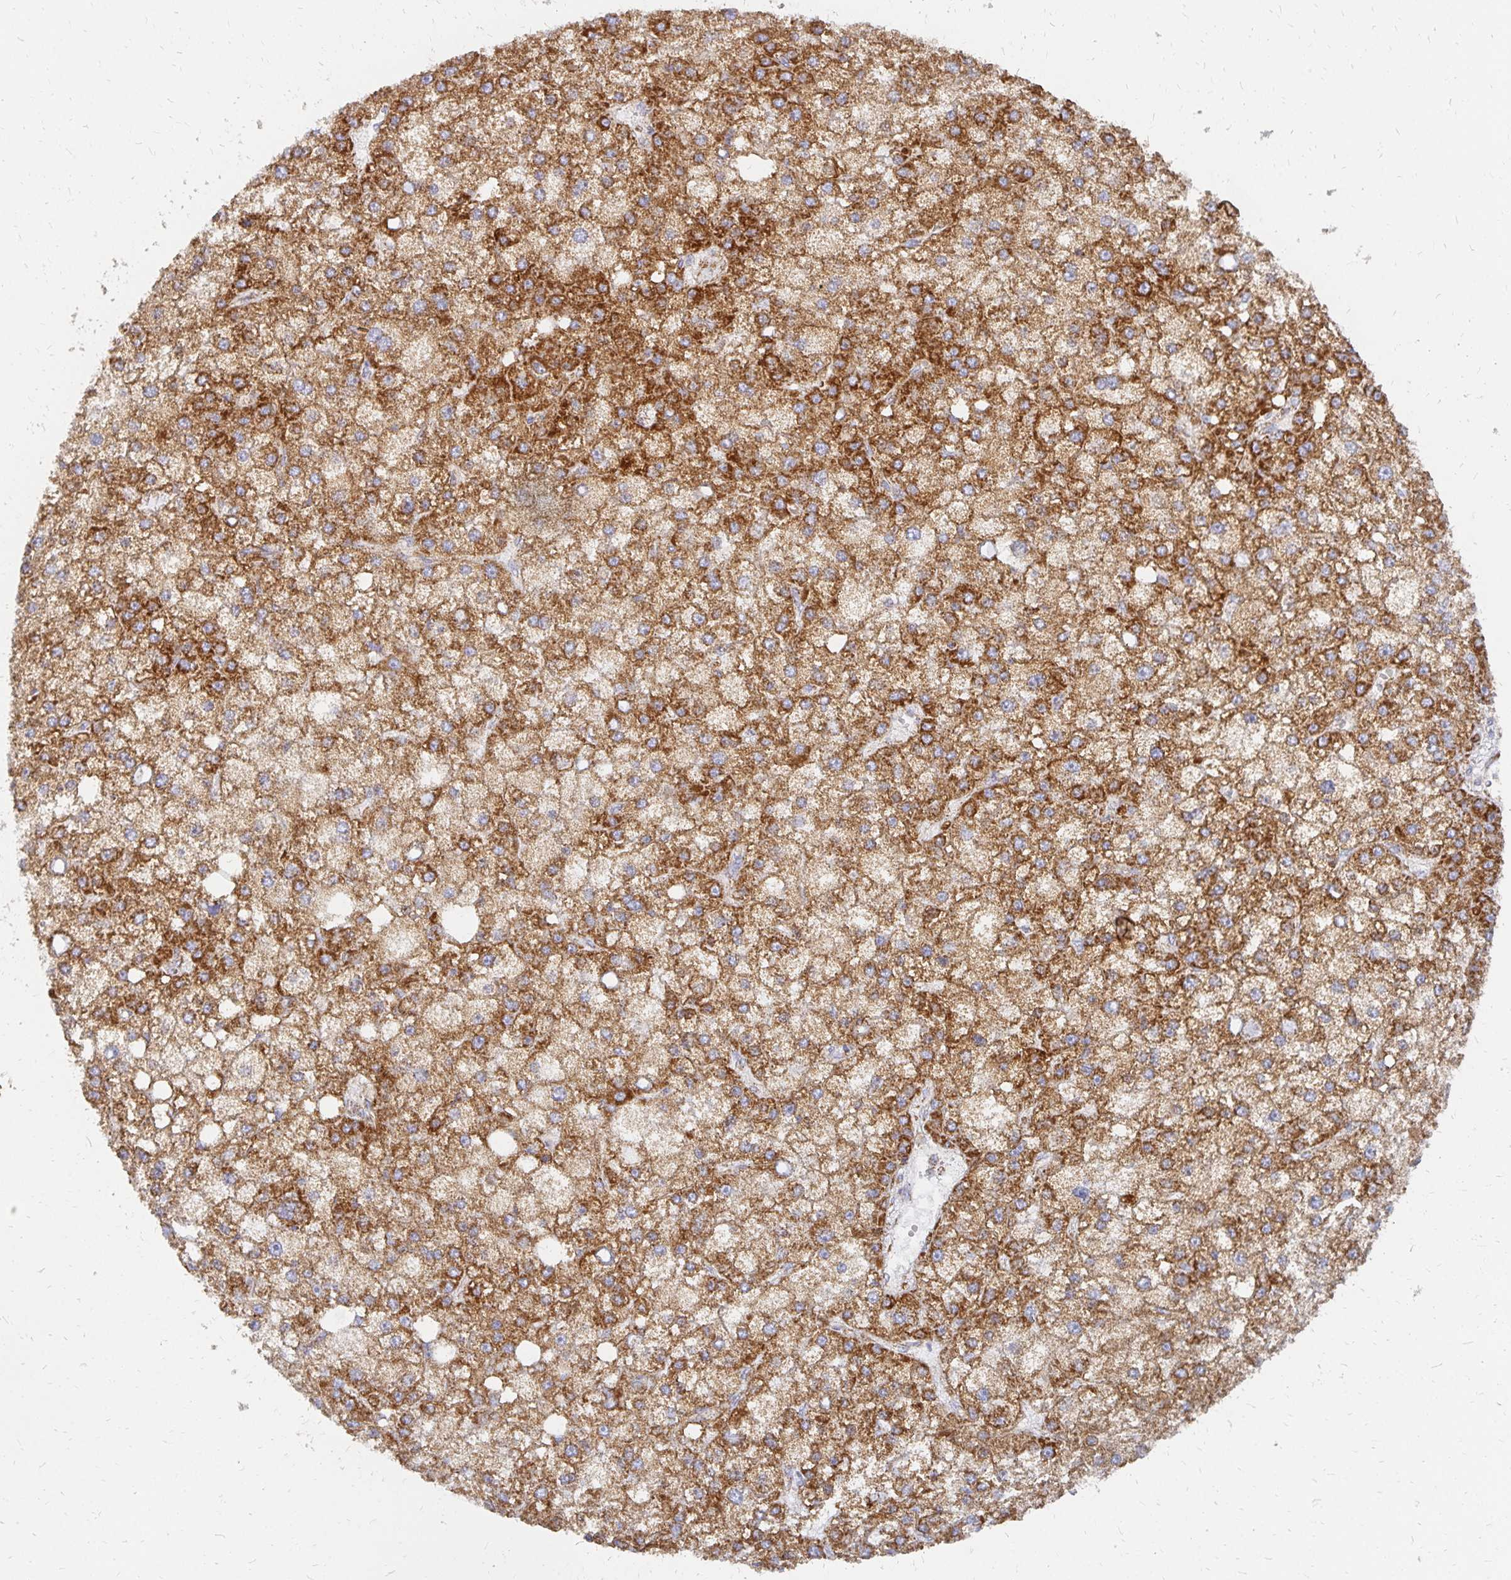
{"staining": {"intensity": "strong", "quantity": ">75%", "location": "cytoplasmic/membranous"}, "tissue": "liver cancer", "cell_type": "Tumor cells", "image_type": "cancer", "snomed": [{"axis": "morphology", "description": "Carcinoma, Hepatocellular, NOS"}, {"axis": "topography", "description": "Liver"}], "caption": "Liver hepatocellular carcinoma was stained to show a protein in brown. There is high levels of strong cytoplasmic/membranous staining in about >75% of tumor cells. (IHC, brightfield microscopy, high magnification).", "gene": "STOML2", "patient": {"sex": "male", "age": 67}}